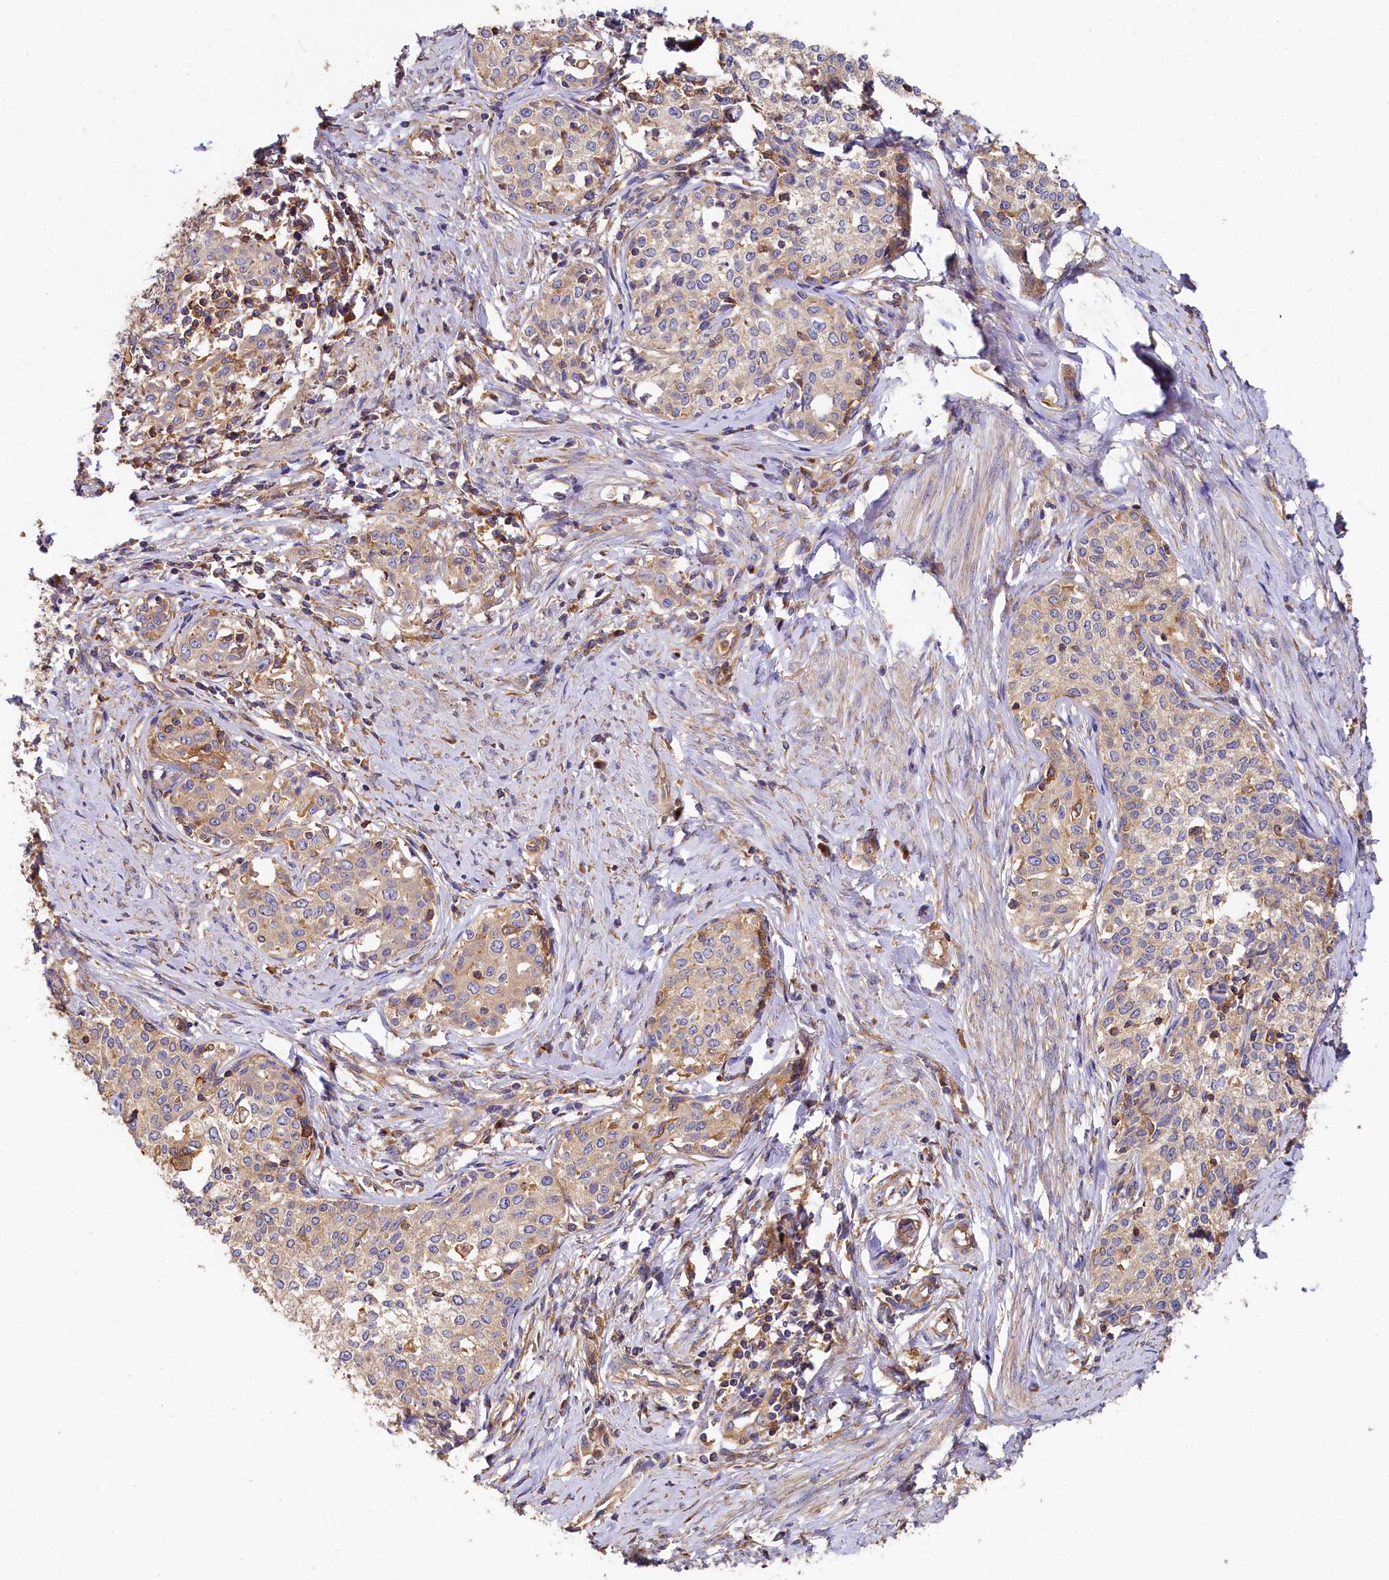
{"staining": {"intensity": "moderate", "quantity": "<25%", "location": "cytoplasmic/membranous"}, "tissue": "cervical cancer", "cell_type": "Tumor cells", "image_type": "cancer", "snomed": [{"axis": "morphology", "description": "Squamous cell carcinoma, NOS"}, {"axis": "morphology", "description": "Adenocarcinoma, NOS"}, {"axis": "topography", "description": "Cervix"}], "caption": "Immunohistochemical staining of cervical squamous cell carcinoma exhibits moderate cytoplasmic/membranous protein staining in about <25% of tumor cells.", "gene": "PPIP5K1", "patient": {"sex": "female", "age": 52}}